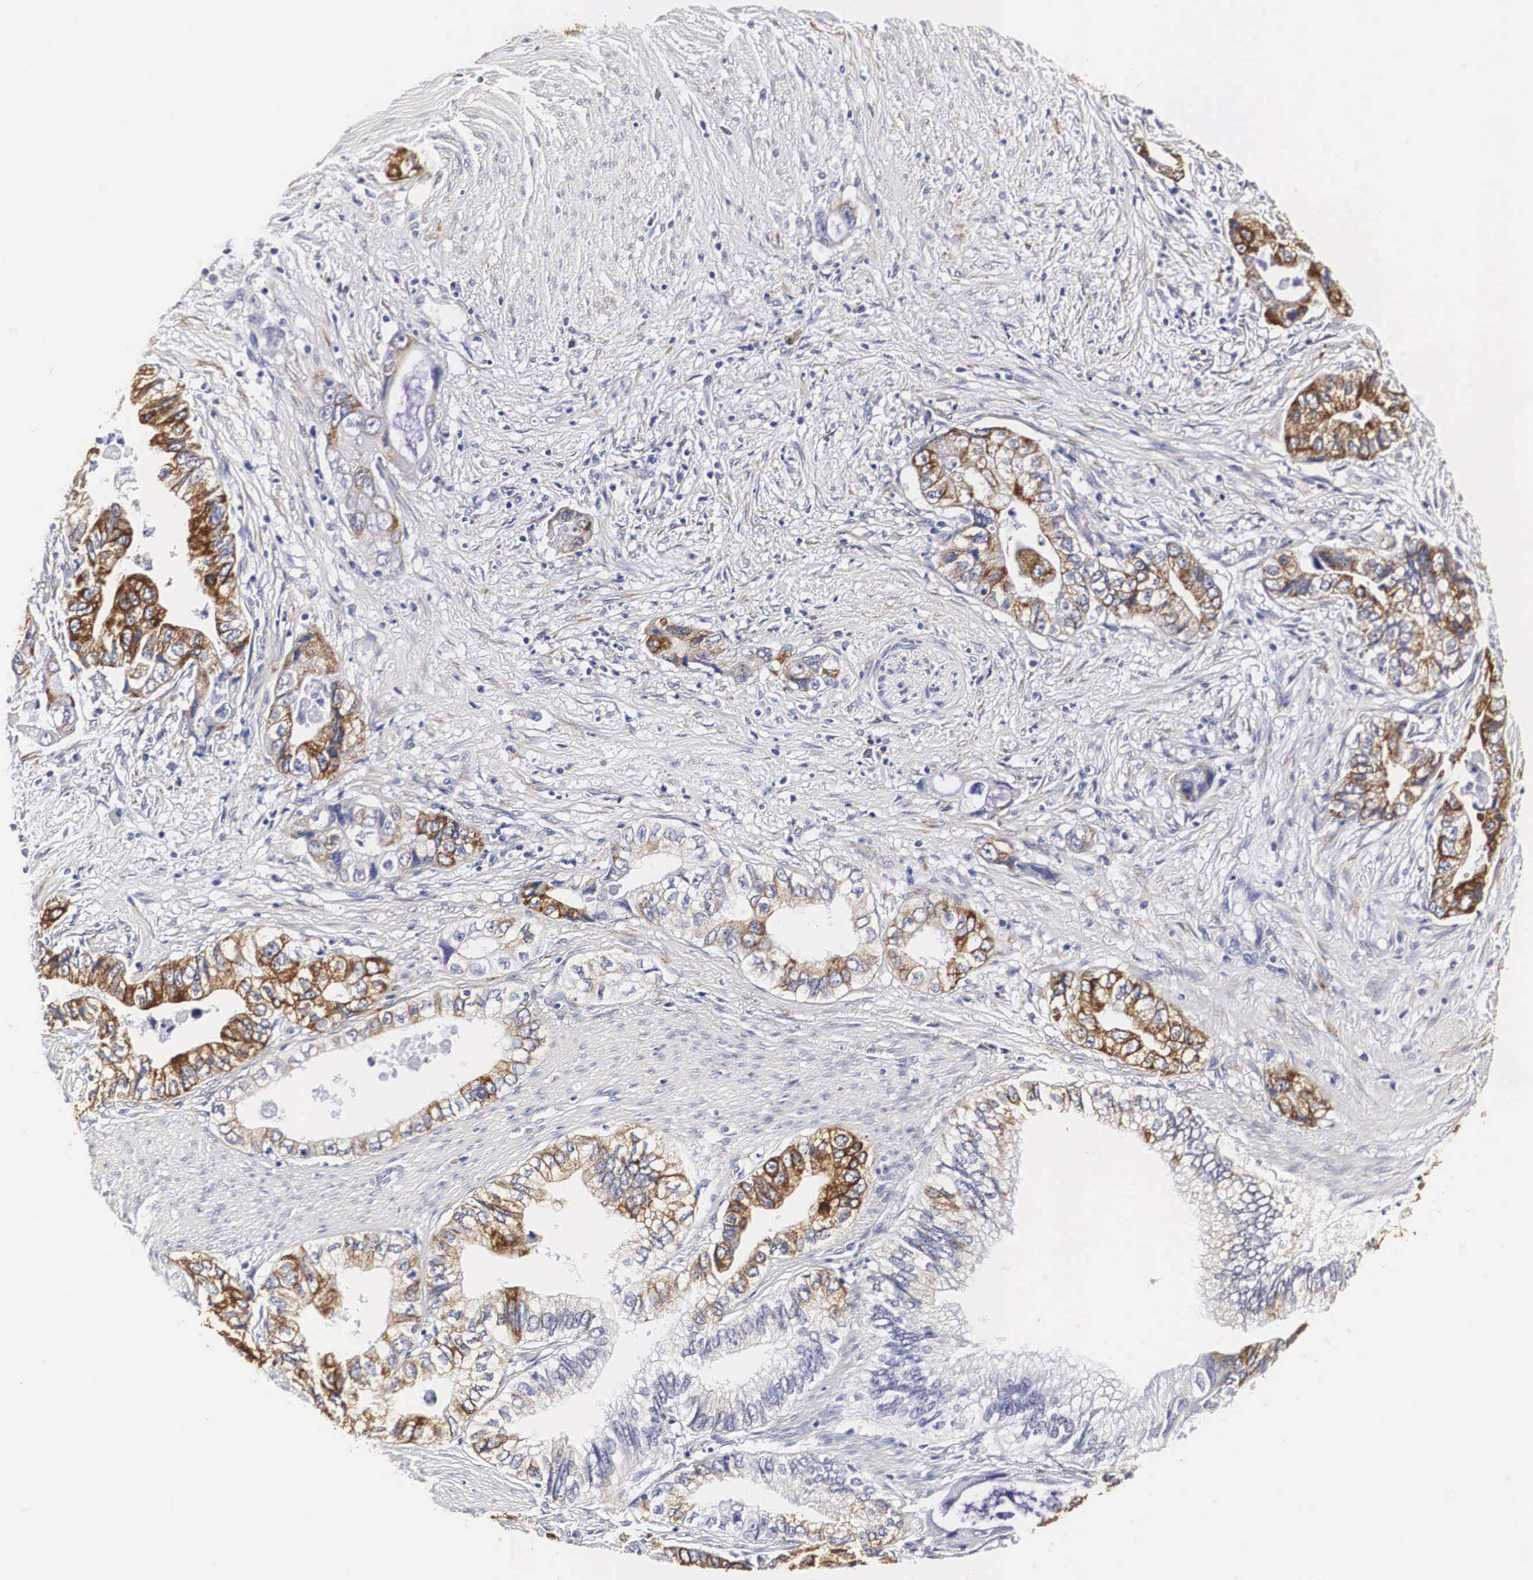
{"staining": {"intensity": "moderate", "quantity": "25%-75%", "location": "cytoplasmic/membranous"}, "tissue": "pancreatic cancer", "cell_type": "Tumor cells", "image_type": "cancer", "snomed": [{"axis": "morphology", "description": "Adenocarcinoma, NOS"}, {"axis": "topography", "description": "Pancreas"}, {"axis": "topography", "description": "Stomach, upper"}], "caption": "Immunohistochemical staining of human pancreatic cancer (adenocarcinoma) demonstrates medium levels of moderate cytoplasmic/membranous staining in about 25%-75% of tumor cells.", "gene": "CKAP4", "patient": {"sex": "male", "age": 77}}